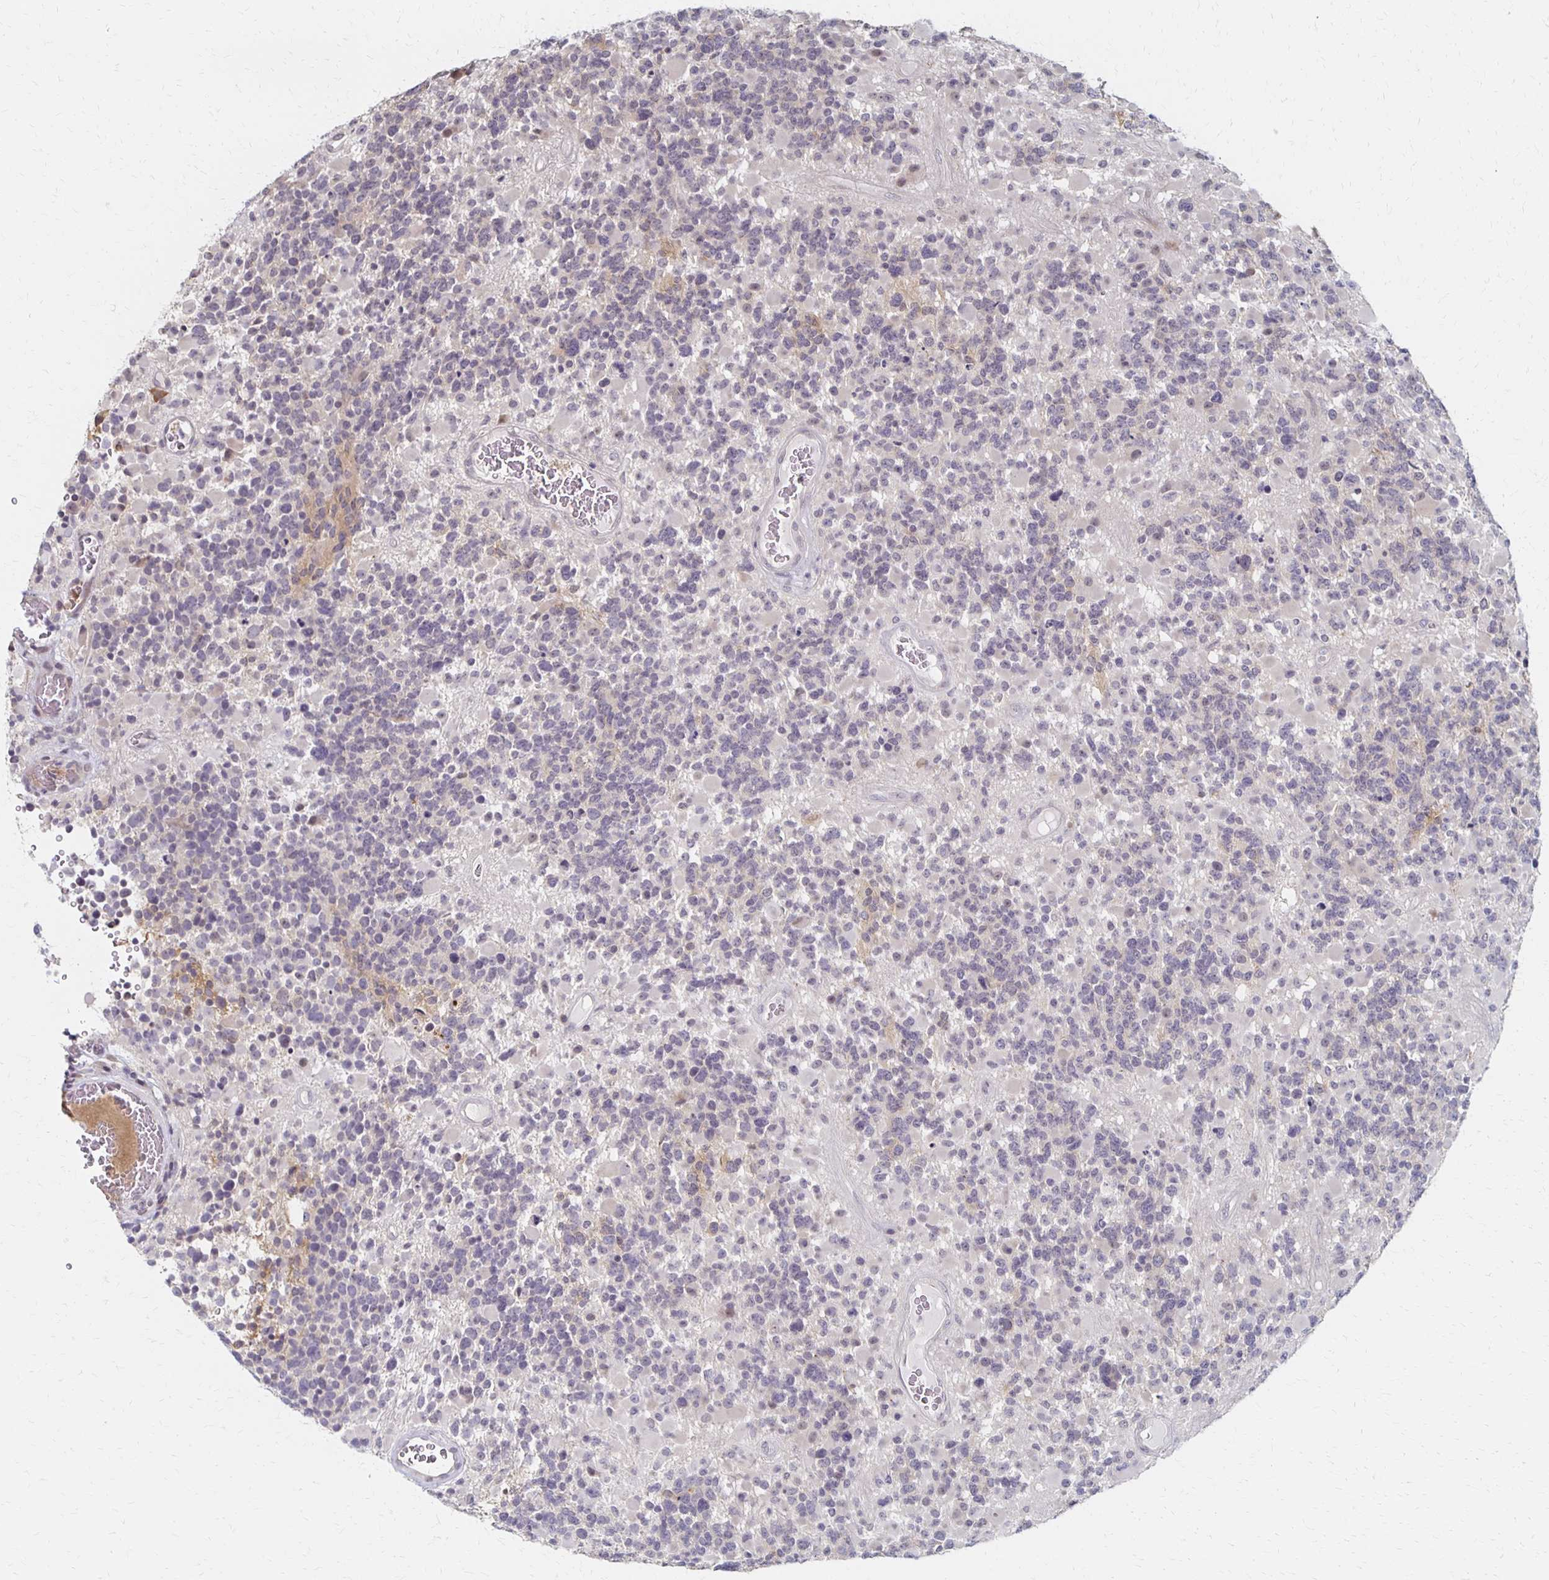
{"staining": {"intensity": "negative", "quantity": "none", "location": "none"}, "tissue": "glioma", "cell_type": "Tumor cells", "image_type": "cancer", "snomed": [{"axis": "morphology", "description": "Glioma, malignant, High grade"}, {"axis": "topography", "description": "Brain"}], "caption": "The immunohistochemistry photomicrograph has no significant staining in tumor cells of glioma tissue.", "gene": "PRKCB", "patient": {"sex": "female", "age": 40}}